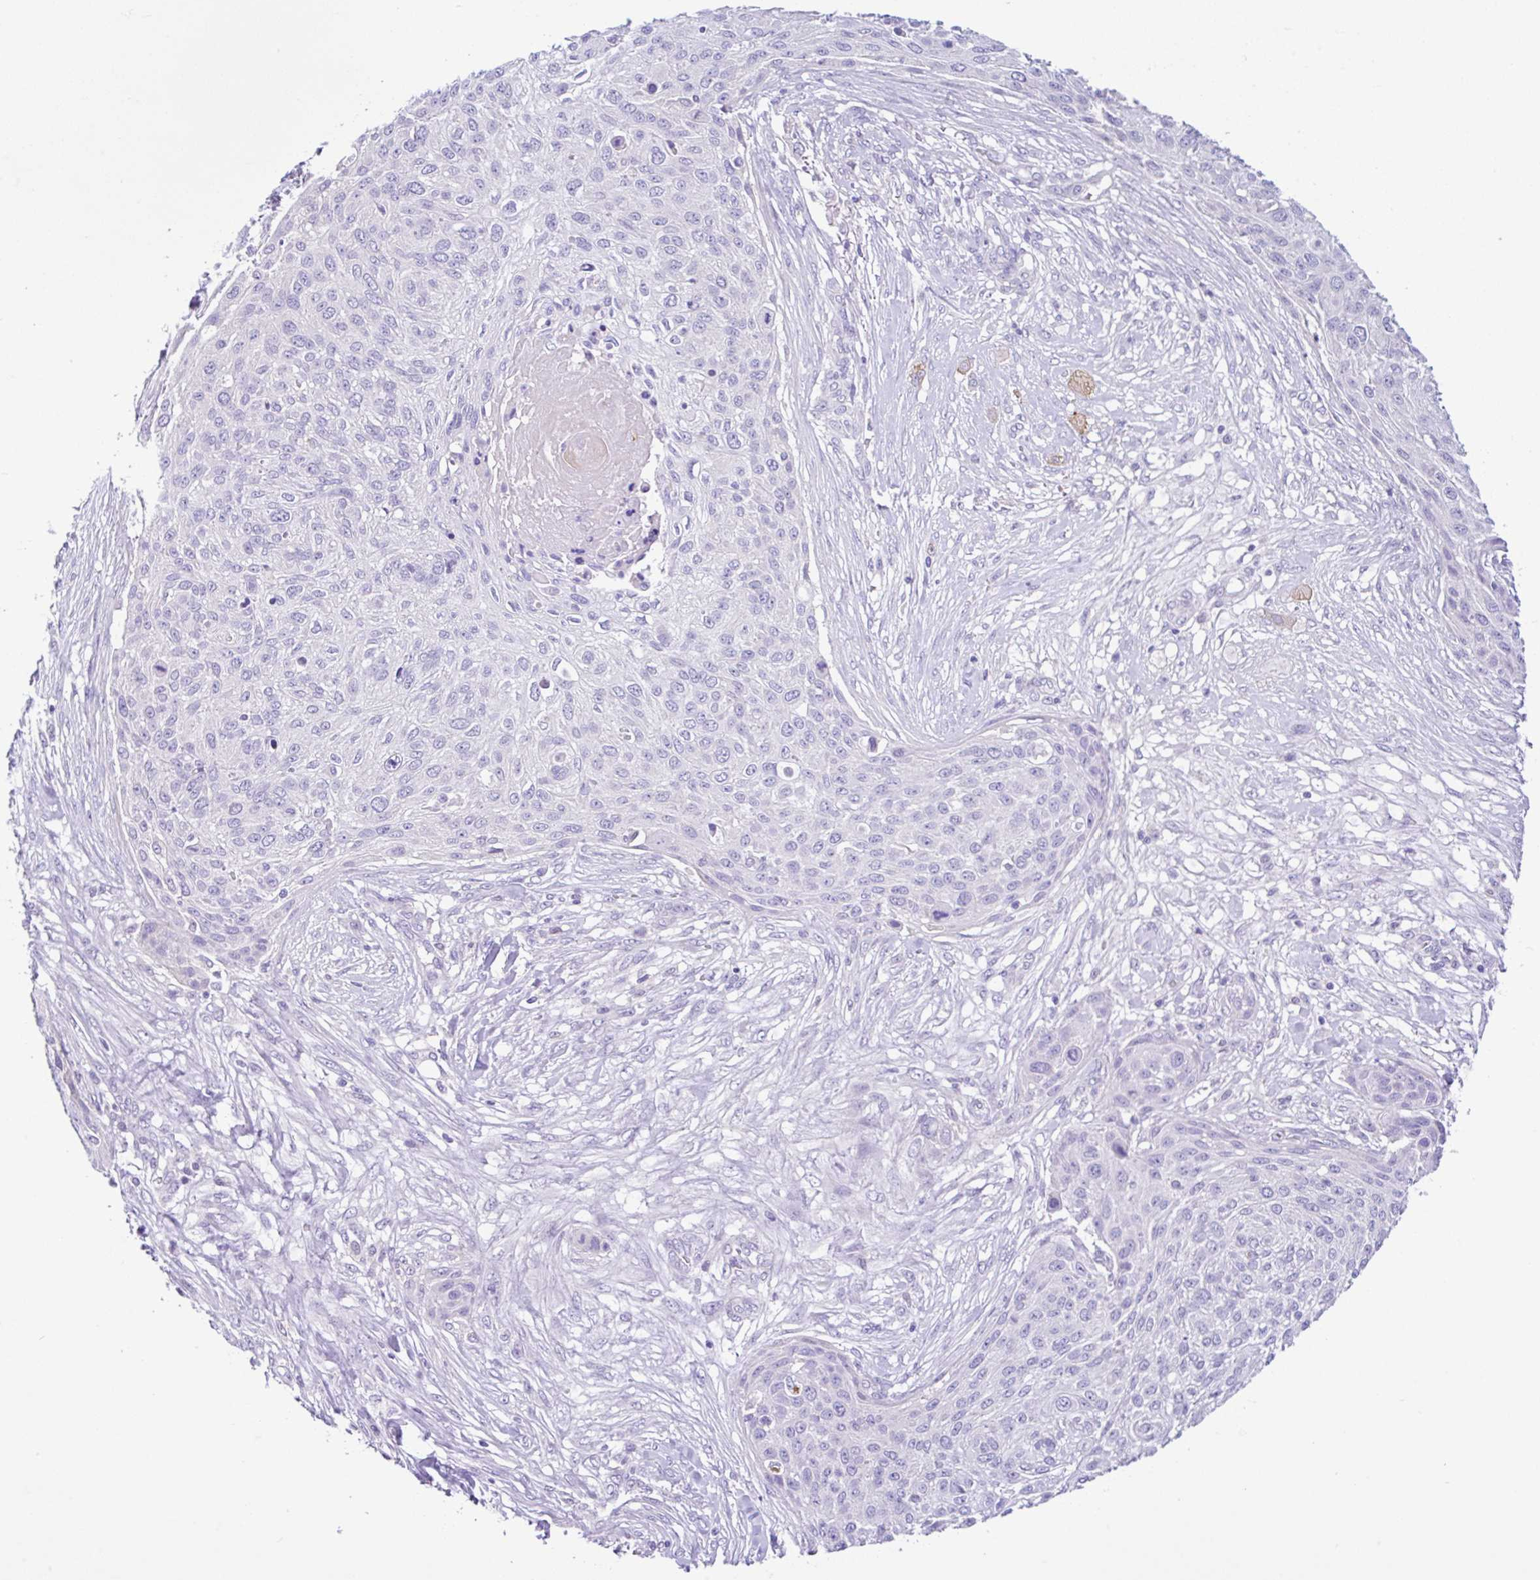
{"staining": {"intensity": "negative", "quantity": "none", "location": "none"}, "tissue": "skin cancer", "cell_type": "Tumor cells", "image_type": "cancer", "snomed": [{"axis": "morphology", "description": "Squamous cell carcinoma, NOS"}, {"axis": "topography", "description": "Skin"}], "caption": "Tumor cells are negative for brown protein staining in squamous cell carcinoma (skin). (Brightfield microscopy of DAB immunohistochemistry at high magnification).", "gene": "ANO4", "patient": {"sex": "female", "age": 87}}